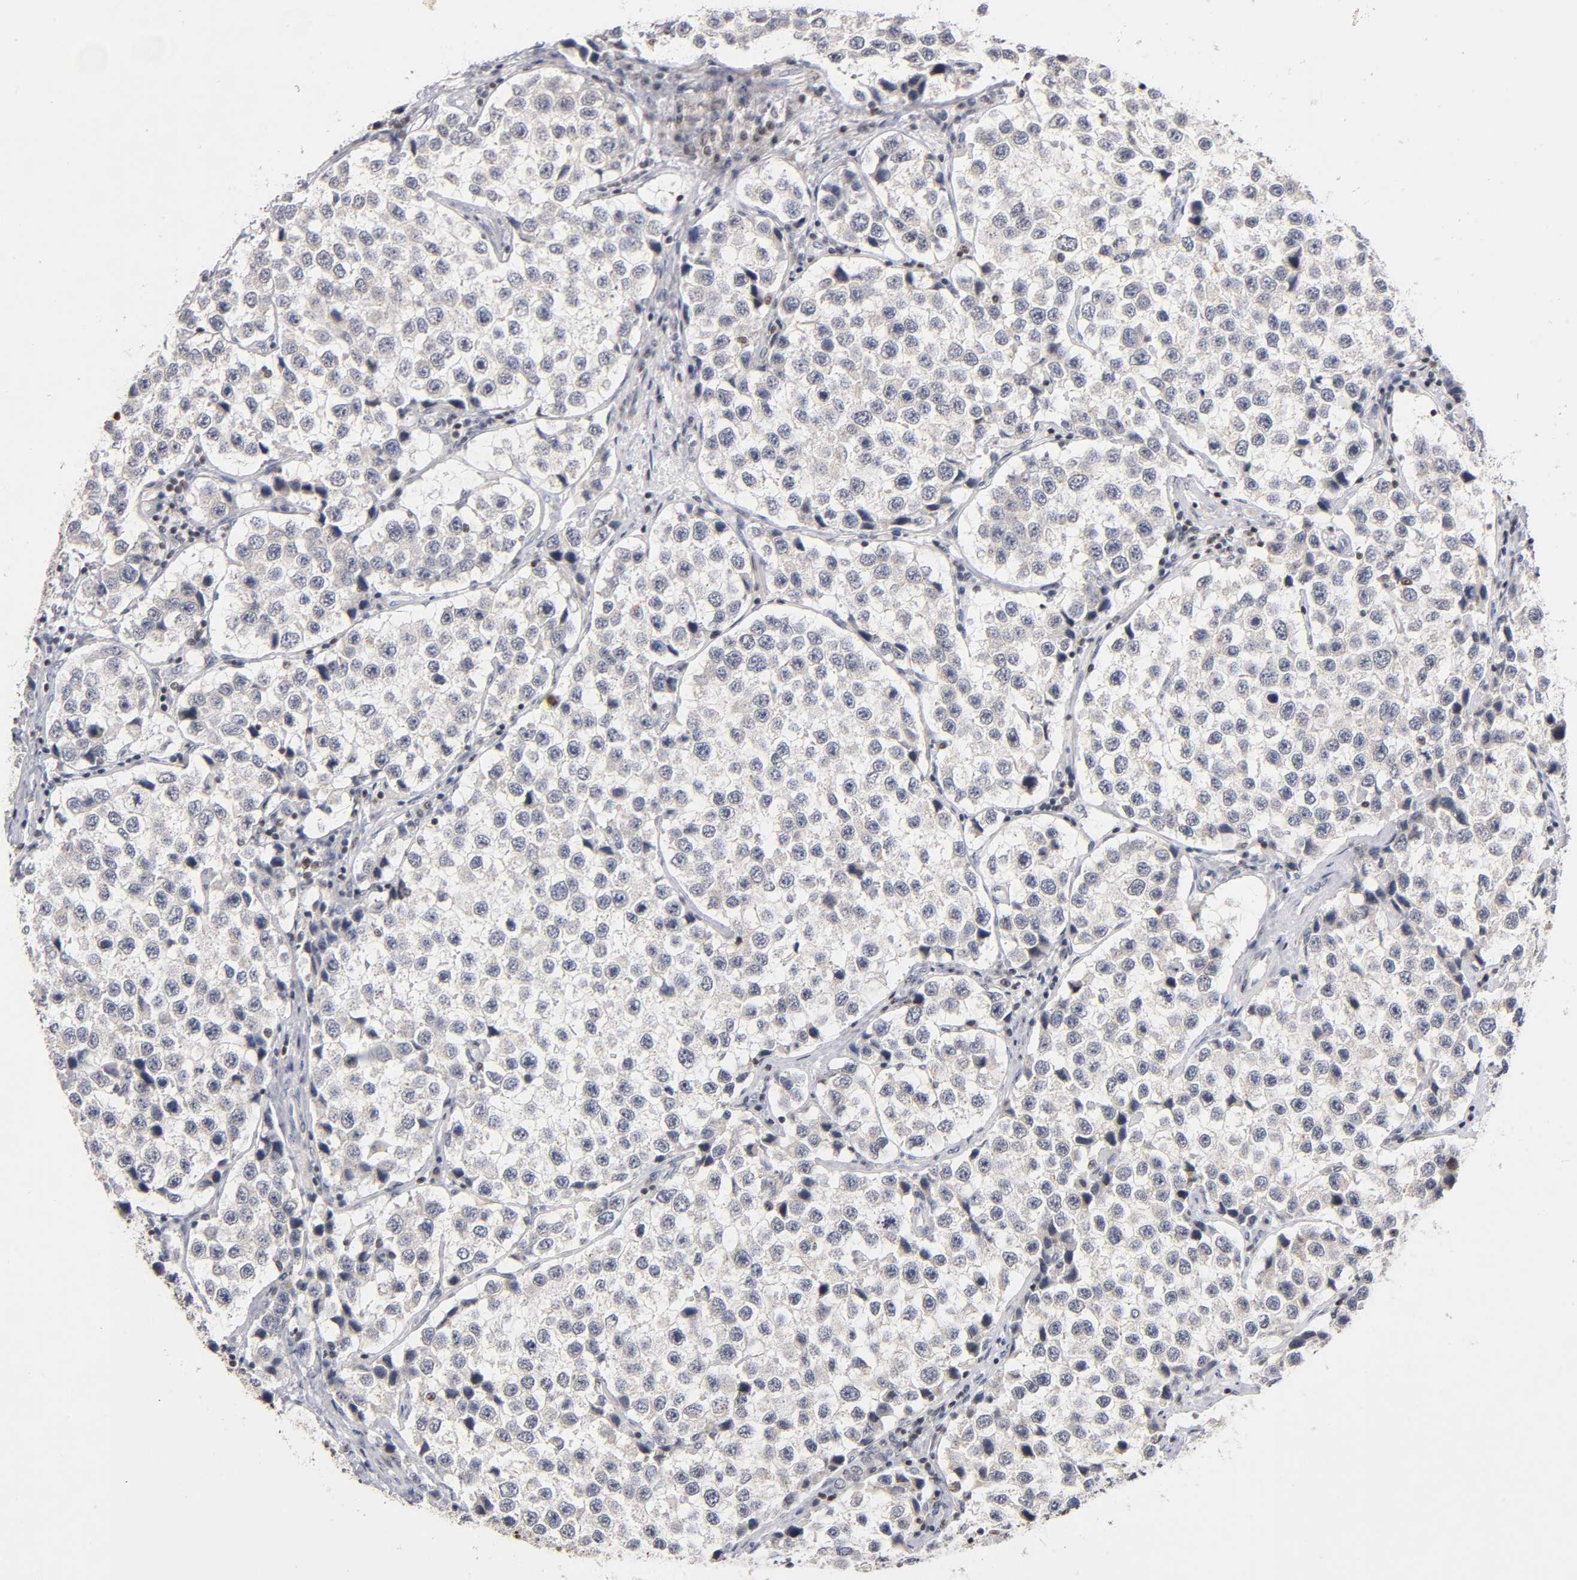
{"staining": {"intensity": "negative", "quantity": "none", "location": "none"}, "tissue": "testis cancer", "cell_type": "Tumor cells", "image_type": "cancer", "snomed": [{"axis": "morphology", "description": "Seminoma, NOS"}, {"axis": "topography", "description": "Testis"}], "caption": "Photomicrograph shows no significant protein staining in tumor cells of seminoma (testis). (Brightfield microscopy of DAB immunohistochemistry at high magnification).", "gene": "RUNX1", "patient": {"sex": "male", "age": 39}}